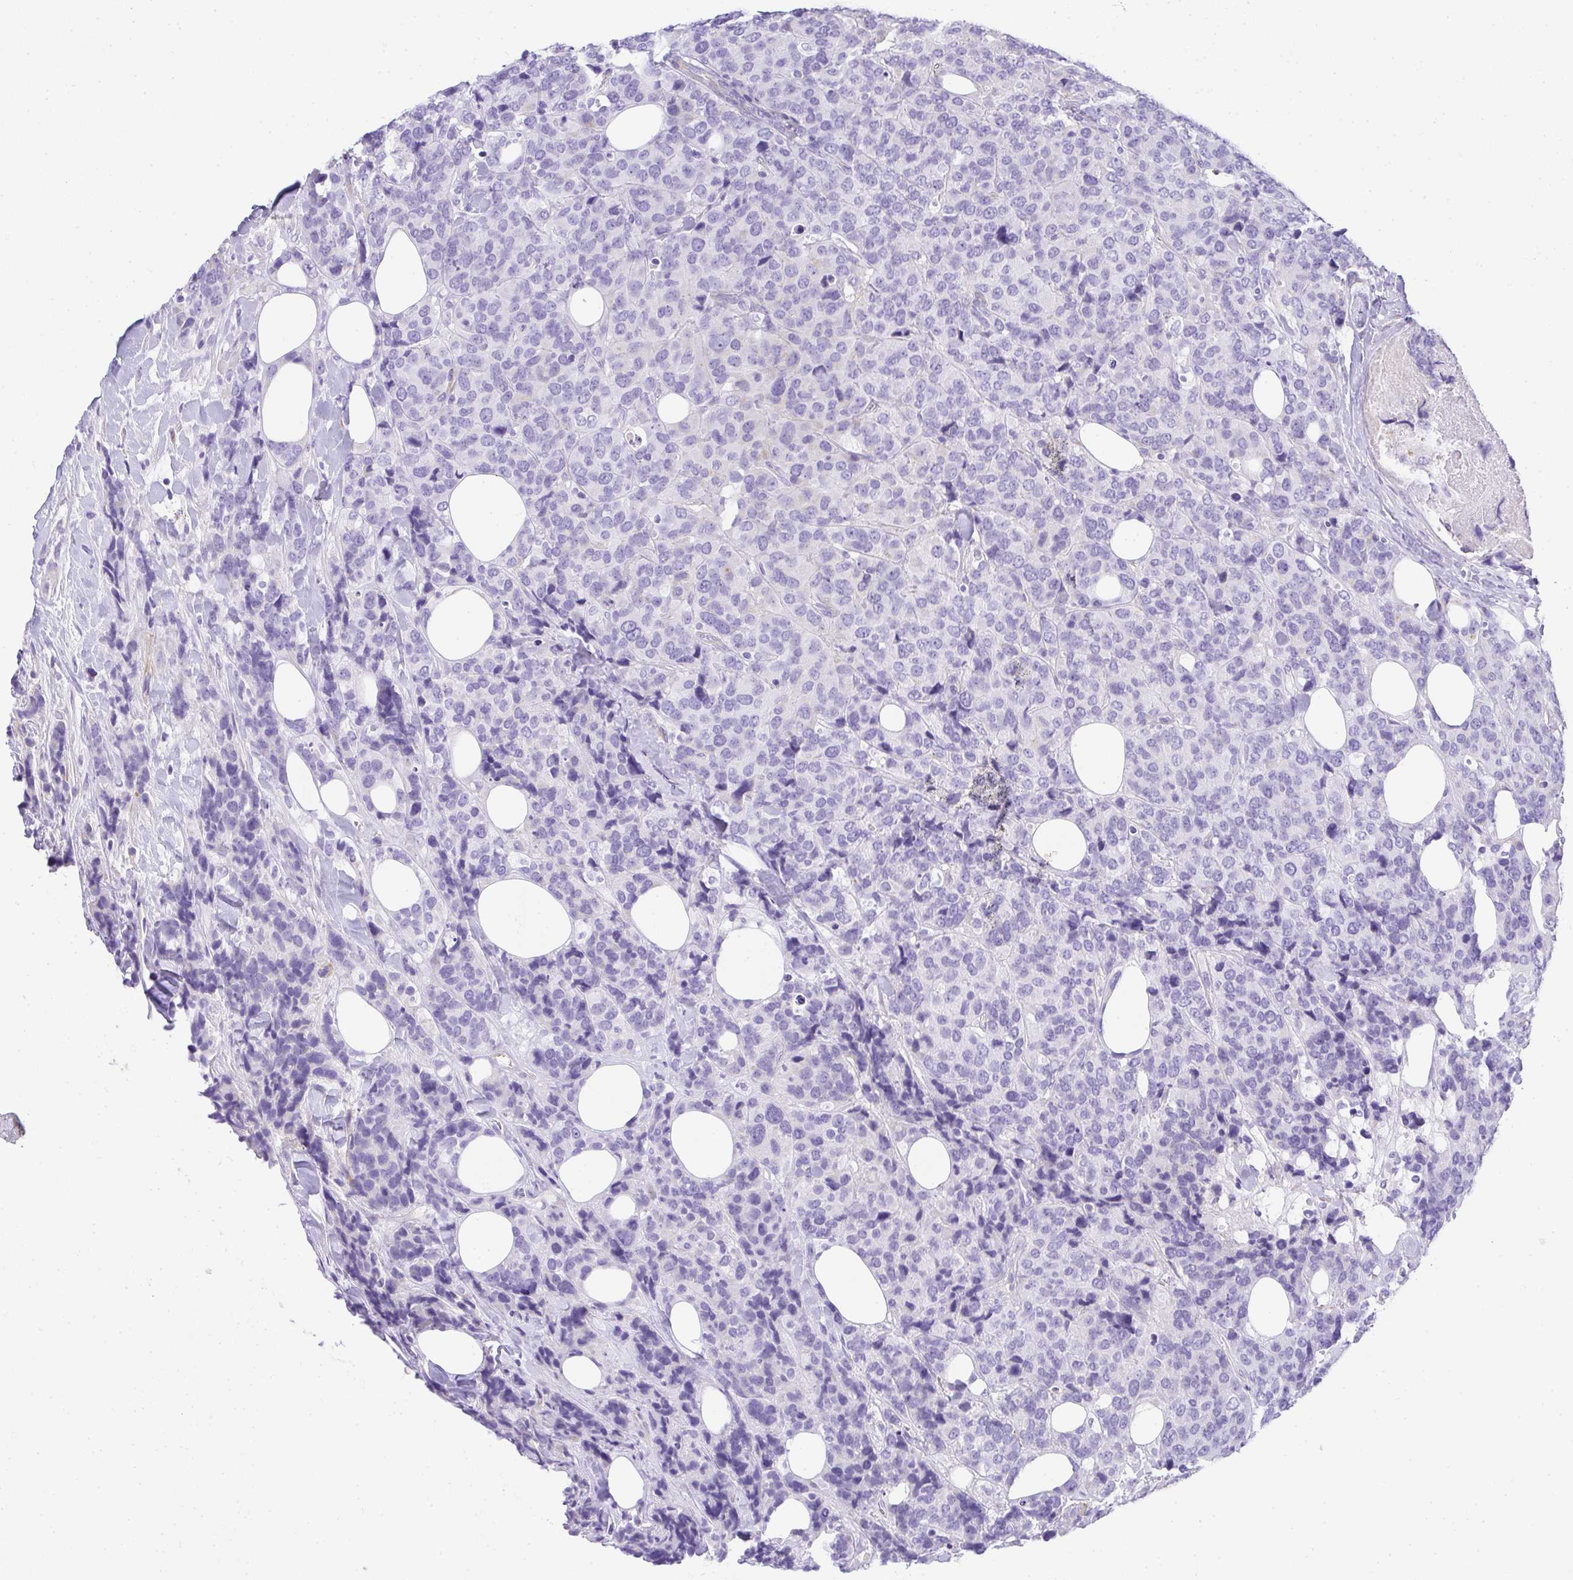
{"staining": {"intensity": "negative", "quantity": "none", "location": "none"}, "tissue": "breast cancer", "cell_type": "Tumor cells", "image_type": "cancer", "snomed": [{"axis": "morphology", "description": "Lobular carcinoma"}, {"axis": "topography", "description": "Breast"}], "caption": "Breast cancer (lobular carcinoma) was stained to show a protein in brown. There is no significant staining in tumor cells.", "gene": "PLPPR3", "patient": {"sex": "female", "age": 59}}